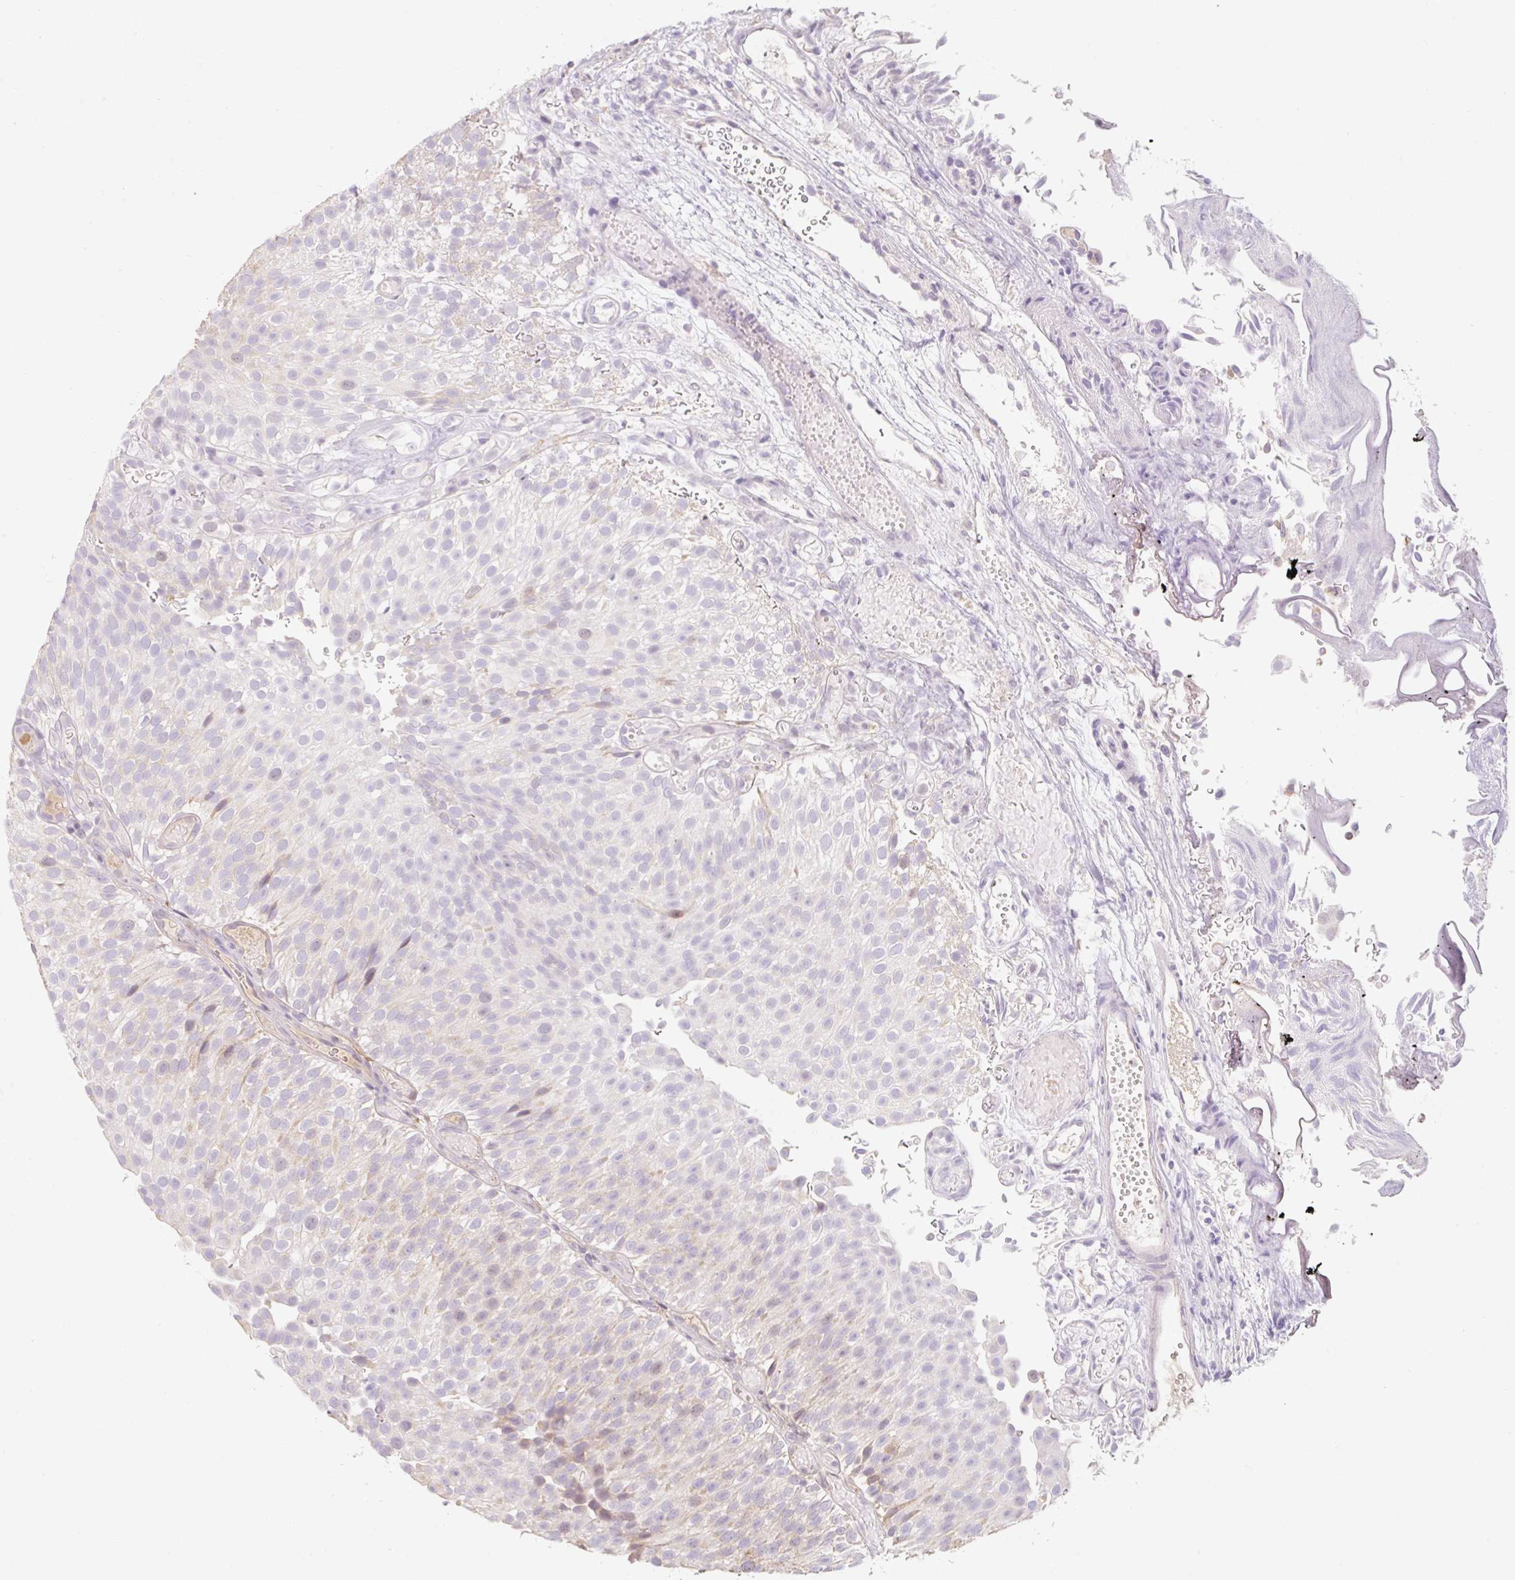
{"staining": {"intensity": "negative", "quantity": "none", "location": "none"}, "tissue": "urothelial cancer", "cell_type": "Tumor cells", "image_type": "cancer", "snomed": [{"axis": "morphology", "description": "Urothelial carcinoma, Low grade"}, {"axis": "topography", "description": "Urinary bladder"}], "caption": "IHC histopathology image of neoplastic tissue: human urothelial carcinoma (low-grade) stained with DAB exhibits no significant protein positivity in tumor cells.", "gene": "MIA2", "patient": {"sex": "male", "age": 78}}